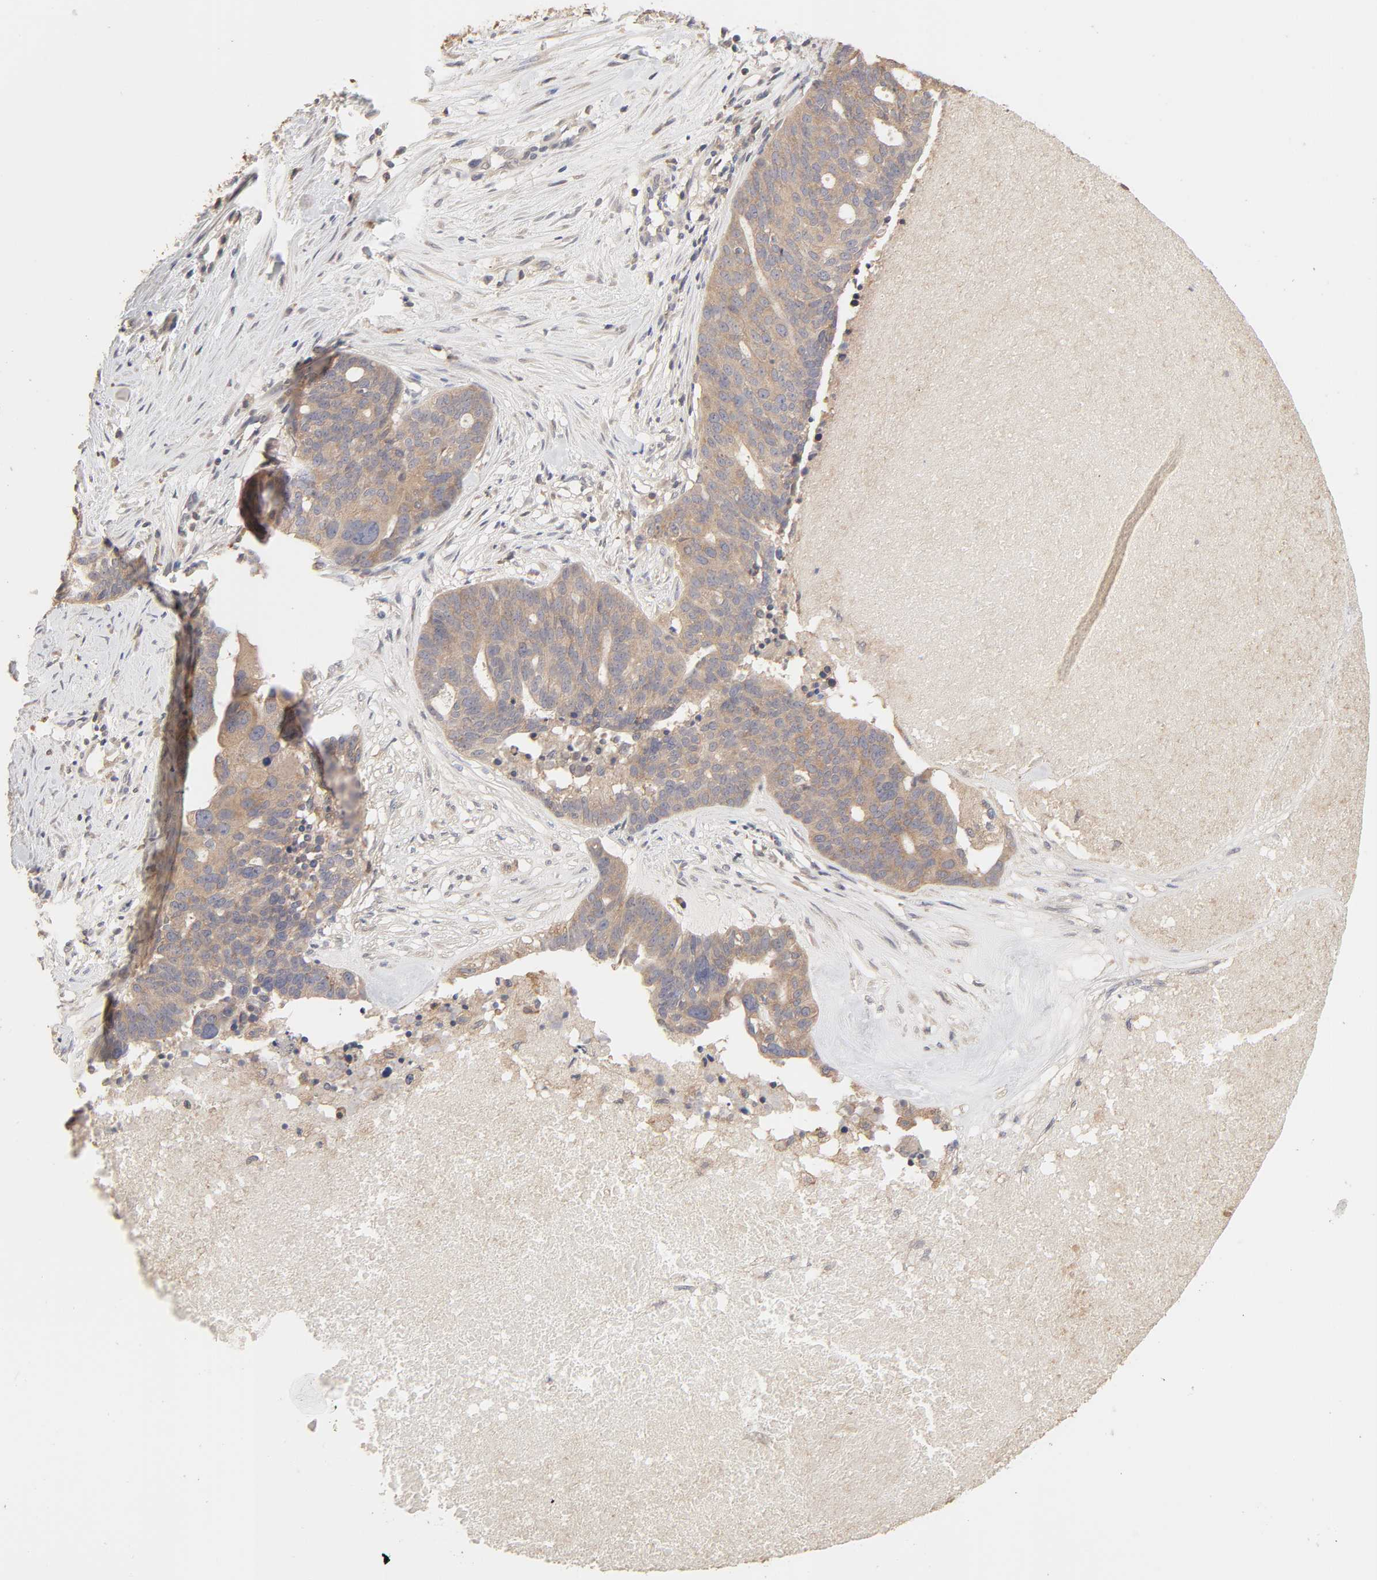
{"staining": {"intensity": "weak", "quantity": ">75%", "location": "cytoplasmic/membranous"}, "tissue": "ovarian cancer", "cell_type": "Tumor cells", "image_type": "cancer", "snomed": [{"axis": "morphology", "description": "Cystadenocarcinoma, serous, NOS"}, {"axis": "topography", "description": "Ovary"}], "caption": "Brown immunohistochemical staining in ovarian cancer (serous cystadenocarcinoma) shows weak cytoplasmic/membranous positivity in approximately >75% of tumor cells.", "gene": "AP1G2", "patient": {"sex": "female", "age": 59}}